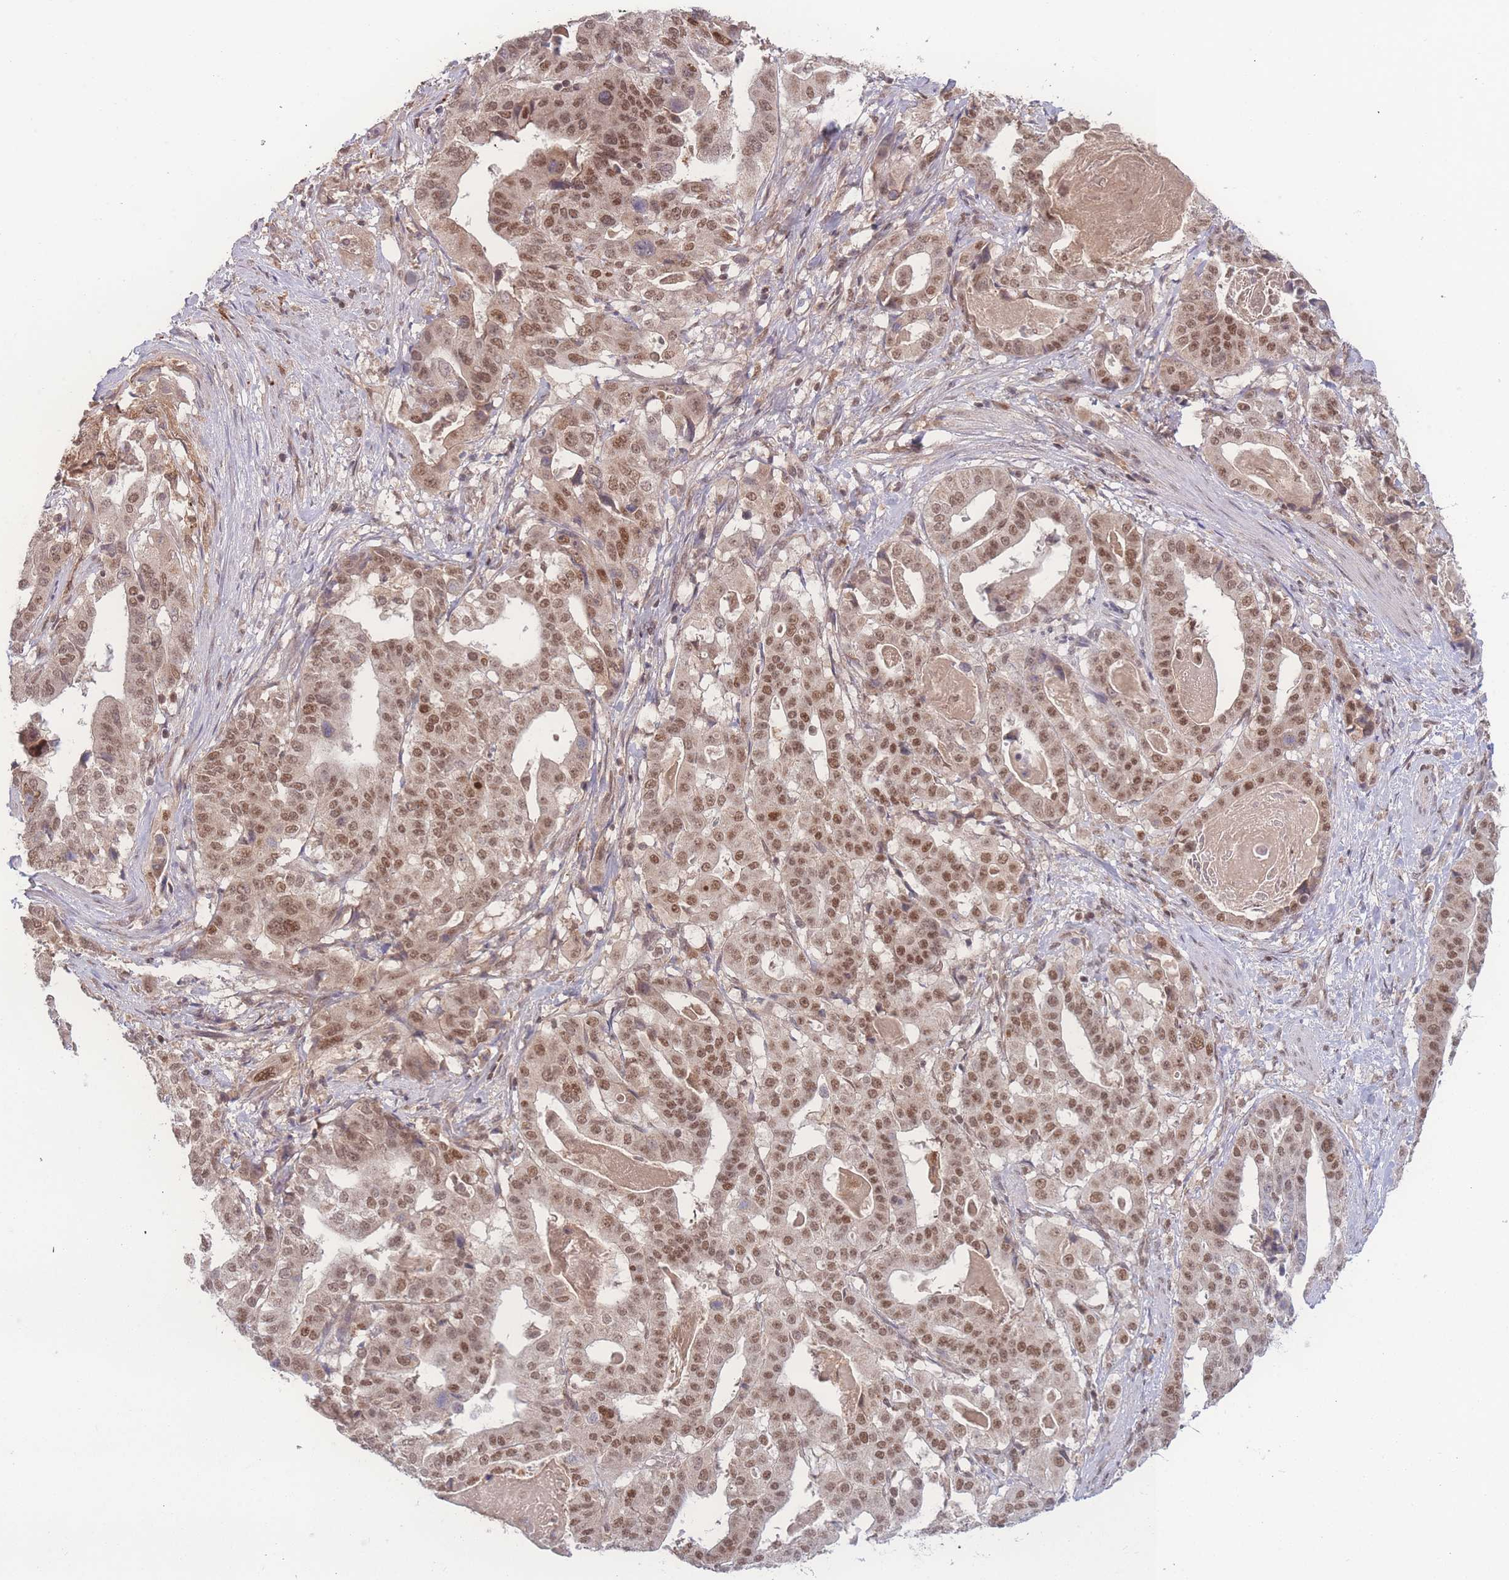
{"staining": {"intensity": "moderate", "quantity": ">75%", "location": "nuclear"}, "tissue": "stomach cancer", "cell_type": "Tumor cells", "image_type": "cancer", "snomed": [{"axis": "morphology", "description": "Adenocarcinoma, NOS"}, {"axis": "topography", "description": "Stomach"}], "caption": "Immunohistochemistry (IHC) of stomach cancer shows medium levels of moderate nuclear positivity in approximately >75% of tumor cells. (DAB (3,3'-diaminobenzidine) = brown stain, brightfield microscopy at high magnification).", "gene": "RAVER1", "patient": {"sex": "male", "age": 48}}